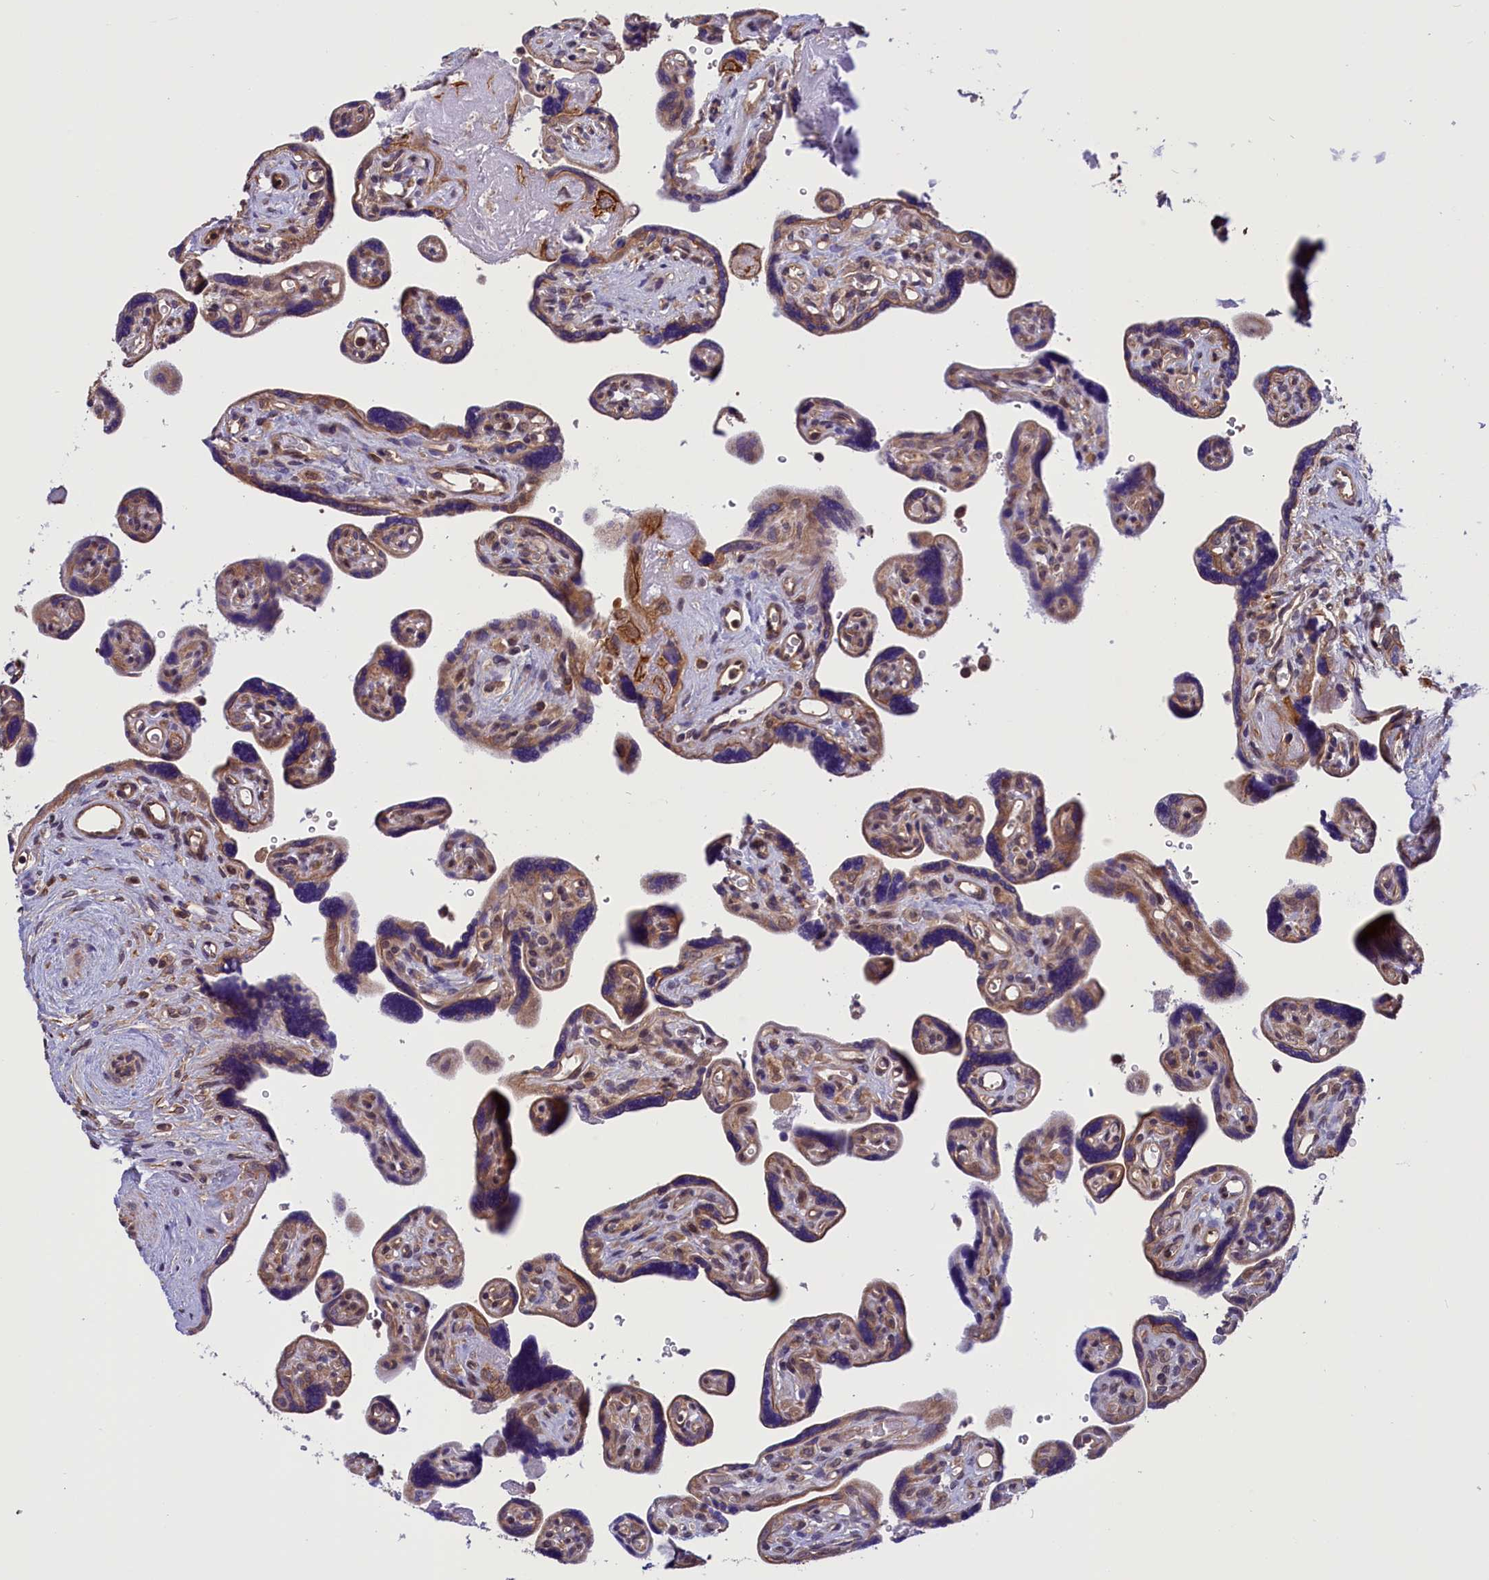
{"staining": {"intensity": "moderate", "quantity": "25%-75%", "location": "cytoplasmic/membranous"}, "tissue": "placenta", "cell_type": "Trophoblastic cells", "image_type": "normal", "snomed": [{"axis": "morphology", "description": "Normal tissue, NOS"}, {"axis": "topography", "description": "Placenta"}], "caption": "Unremarkable placenta was stained to show a protein in brown. There is medium levels of moderate cytoplasmic/membranous positivity in about 25%-75% of trophoblastic cells. (DAB (3,3'-diaminobenzidine) = brown stain, brightfield microscopy at high magnification).", "gene": "TBCB", "patient": {"sex": "female", "age": 39}}